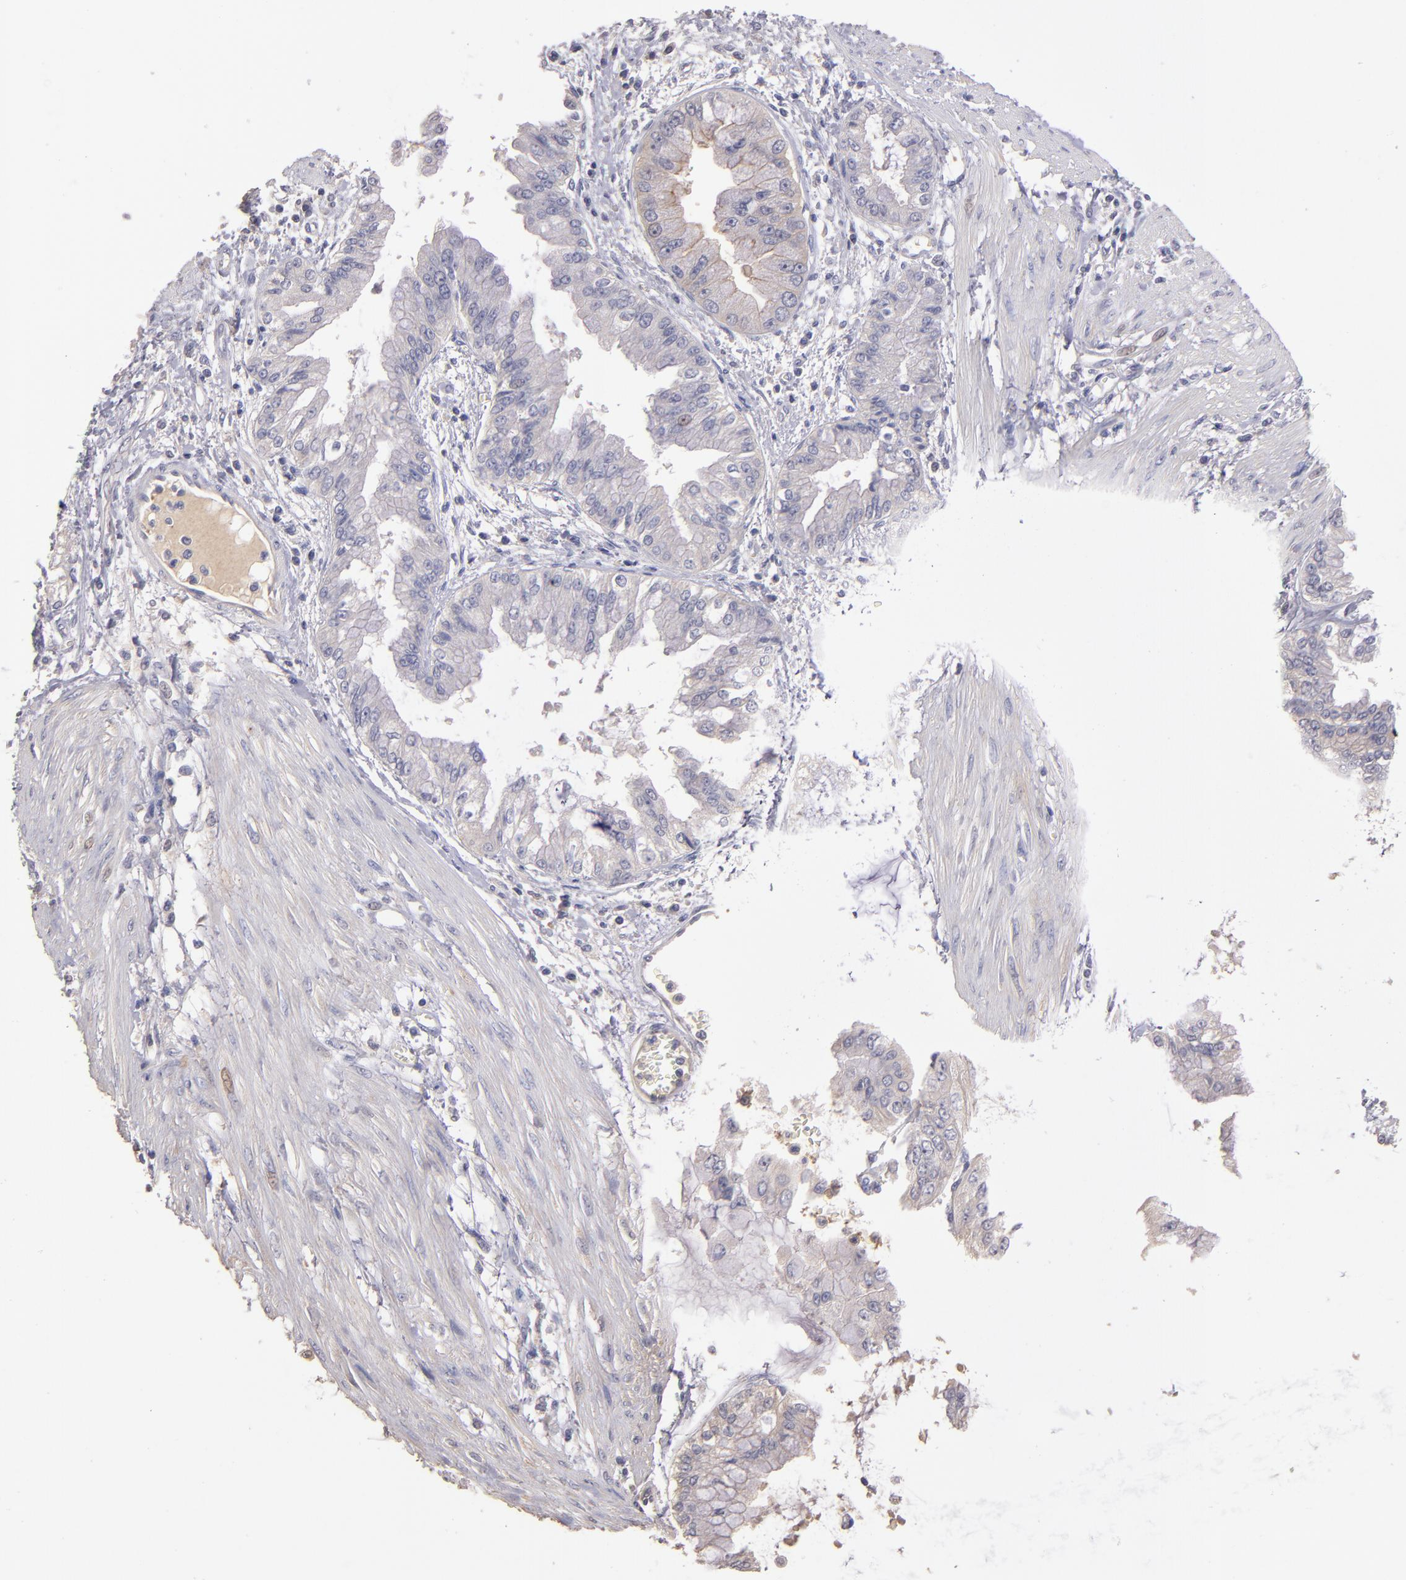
{"staining": {"intensity": "weak", "quantity": "<25%", "location": "cytoplasmic/membranous"}, "tissue": "liver cancer", "cell_type": "Tumor cells", "image_type": "cancer", "snomed": [{"axis": "morphology", "description": "Cholangiocarcinoma"}, {"axis": "topography", "description": "Liver"}], "caption": "The histopathology image displays no staining of tumor cells in liver cholangiocarcinoma.", "gene": "GNAZ", "patient": {"sex": "female", "age": 79}}